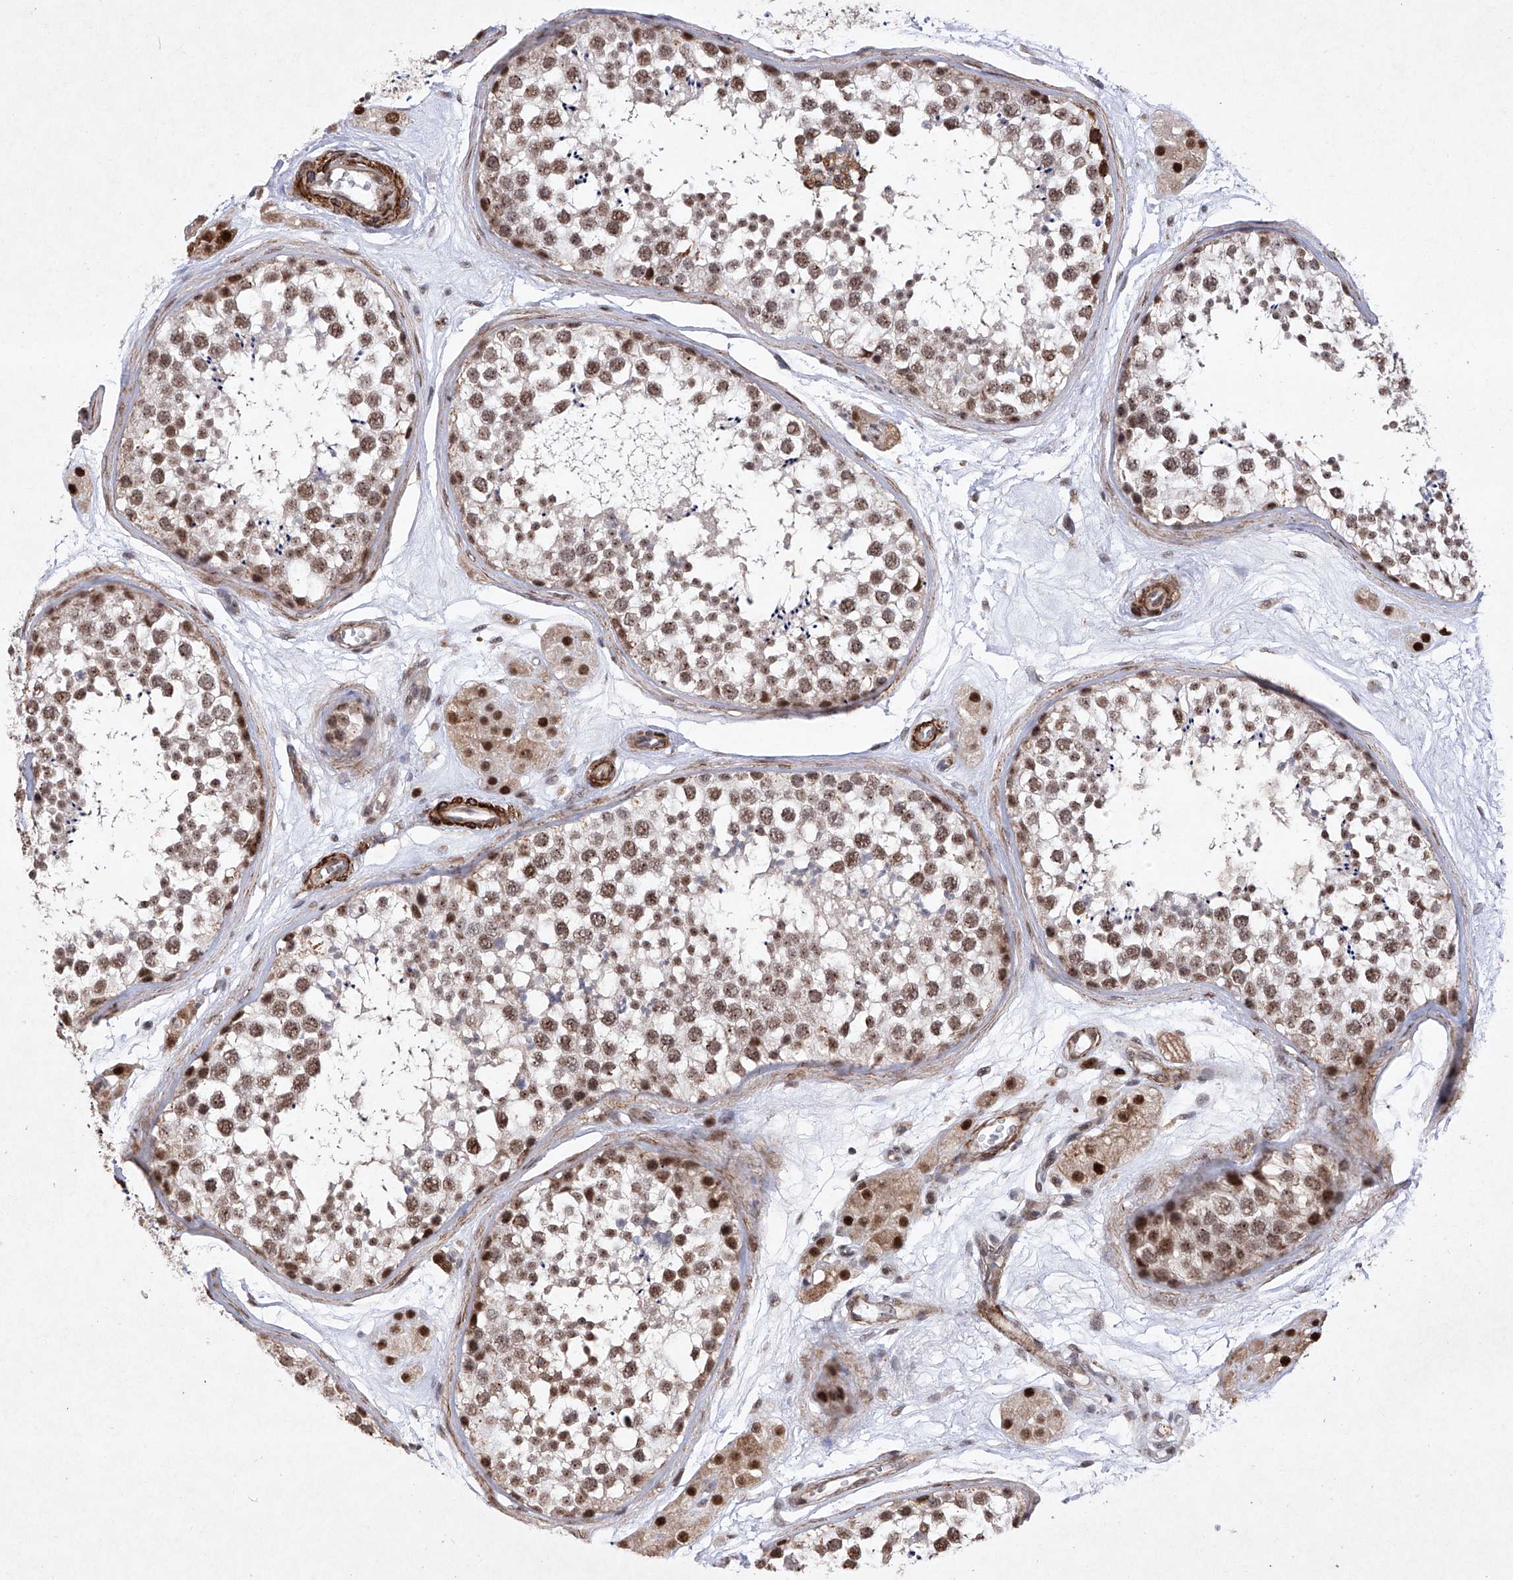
{"staining": {"intensity": "moderate", "quantity": ">75%", "location": "nuclear"}, "tissue": "testis", "cell_type": "Cells in seminiferous ducts", "image_type": "normal", "snomed": [{"axis": "morphology", "description": "Normal tissue, NOS"}, {"axis": "topography", "description": "Testis"}], "caption": "Immunohistochemistry micrograph of unremarkable testis: human testis stained using immunohistochemistry (IHC) reveals medium levels of moderate protein expression localized specifically in the nuclear of cells in seminiferous ducts, appearing as a nuclear brown color.", "gene": "NFATC4", "patient": {"sex": "male", "age": 56}}